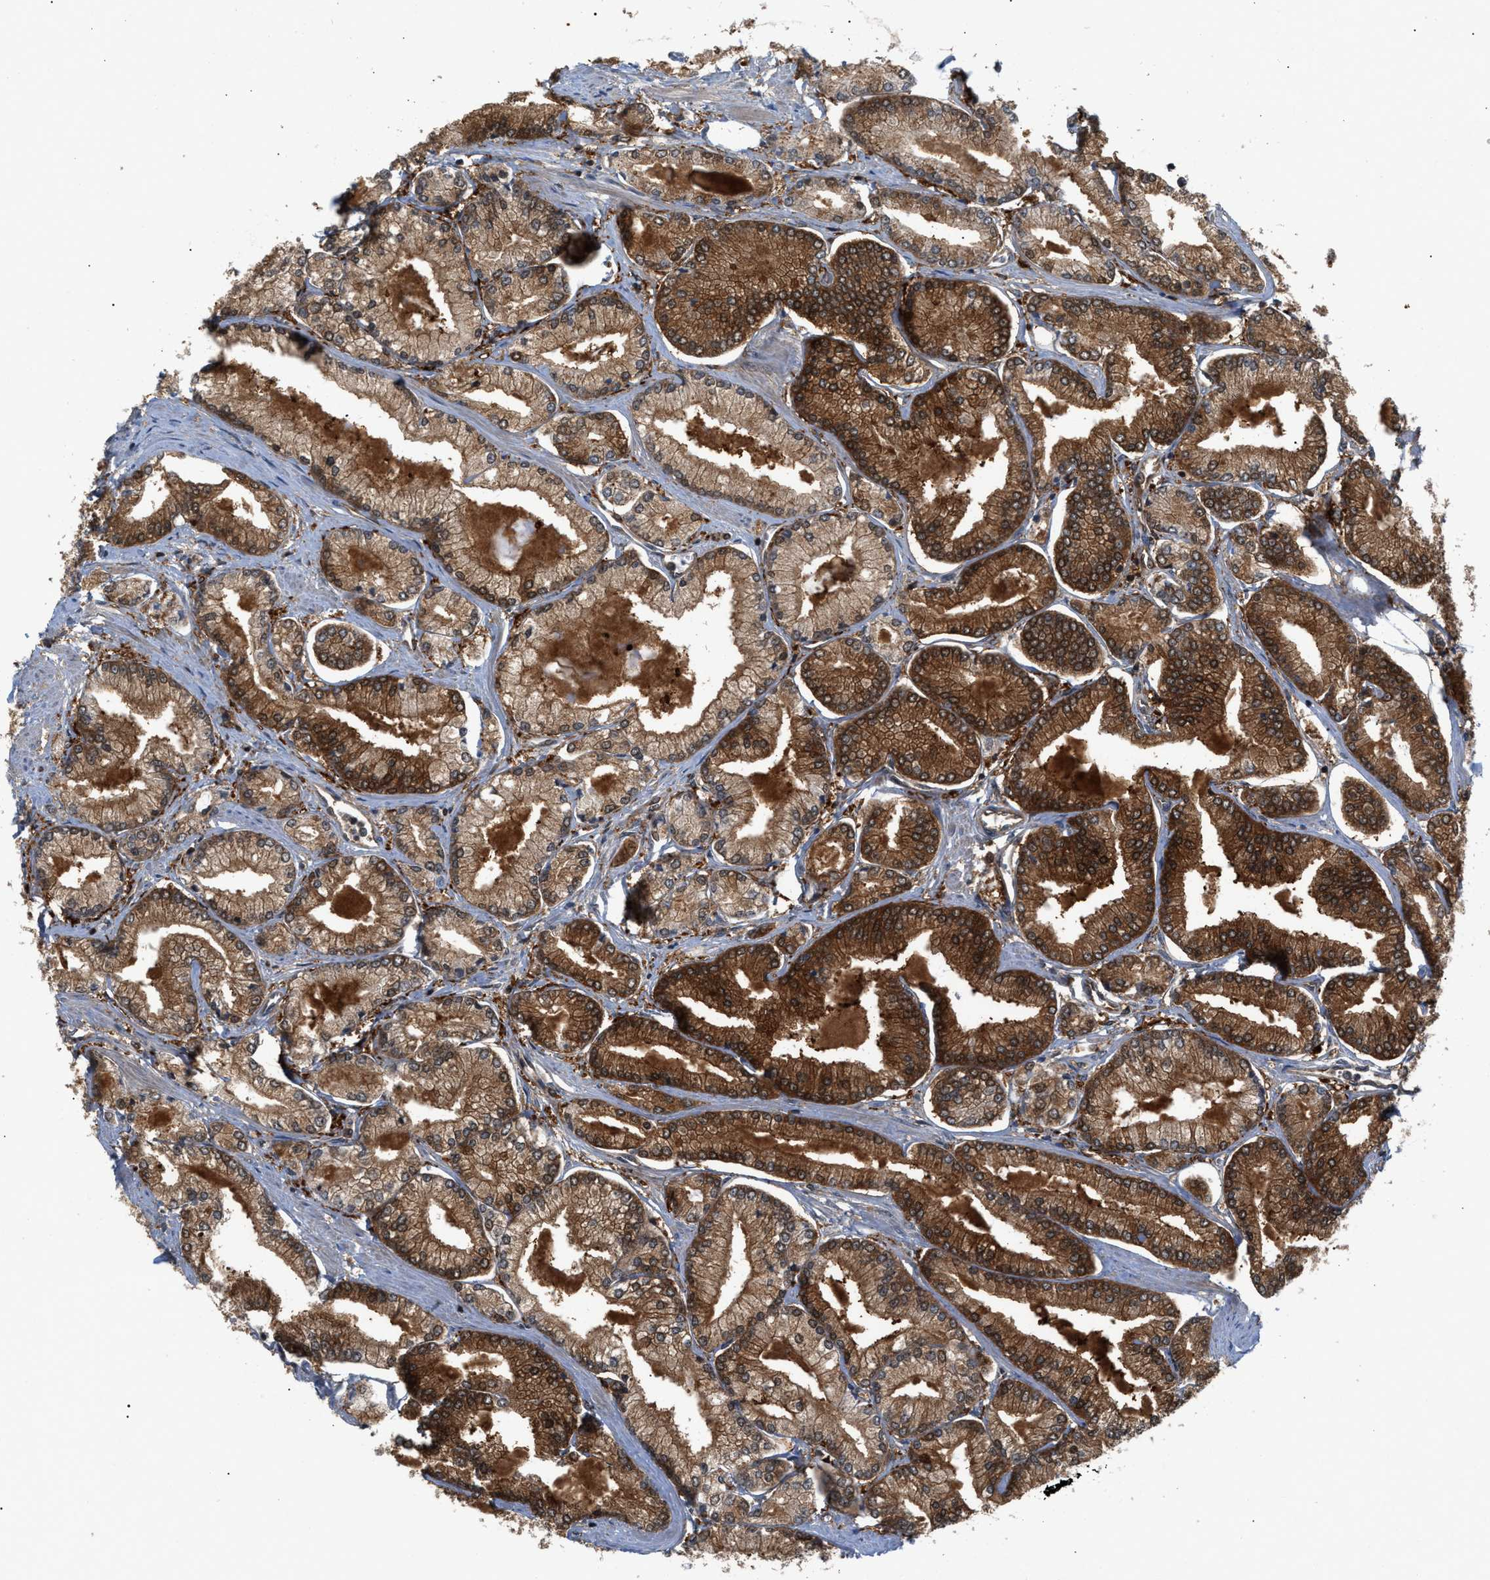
{"staining": {"intensity": "strong", "quantity": "25%-75%", "location": "cytoplasmic/membranous"}, "tissue": "prostate cancer", "cell_type": "Tumor cells", "image_type": "cancer", "snomed": [{"axis": "morphology", "description": "Adenocarcinoma, Low grade"}, {"axis": "topography", "description": "Prostate"}], "caption": "Immunohistochemical staining of human prostate cancer shows high levels of strong cytoplasmic/membranous protein positivity in approximately 25%-75% of tumor cells.", "gene": "GLOD4", "patient": {"sex": "male", "age": 52}}